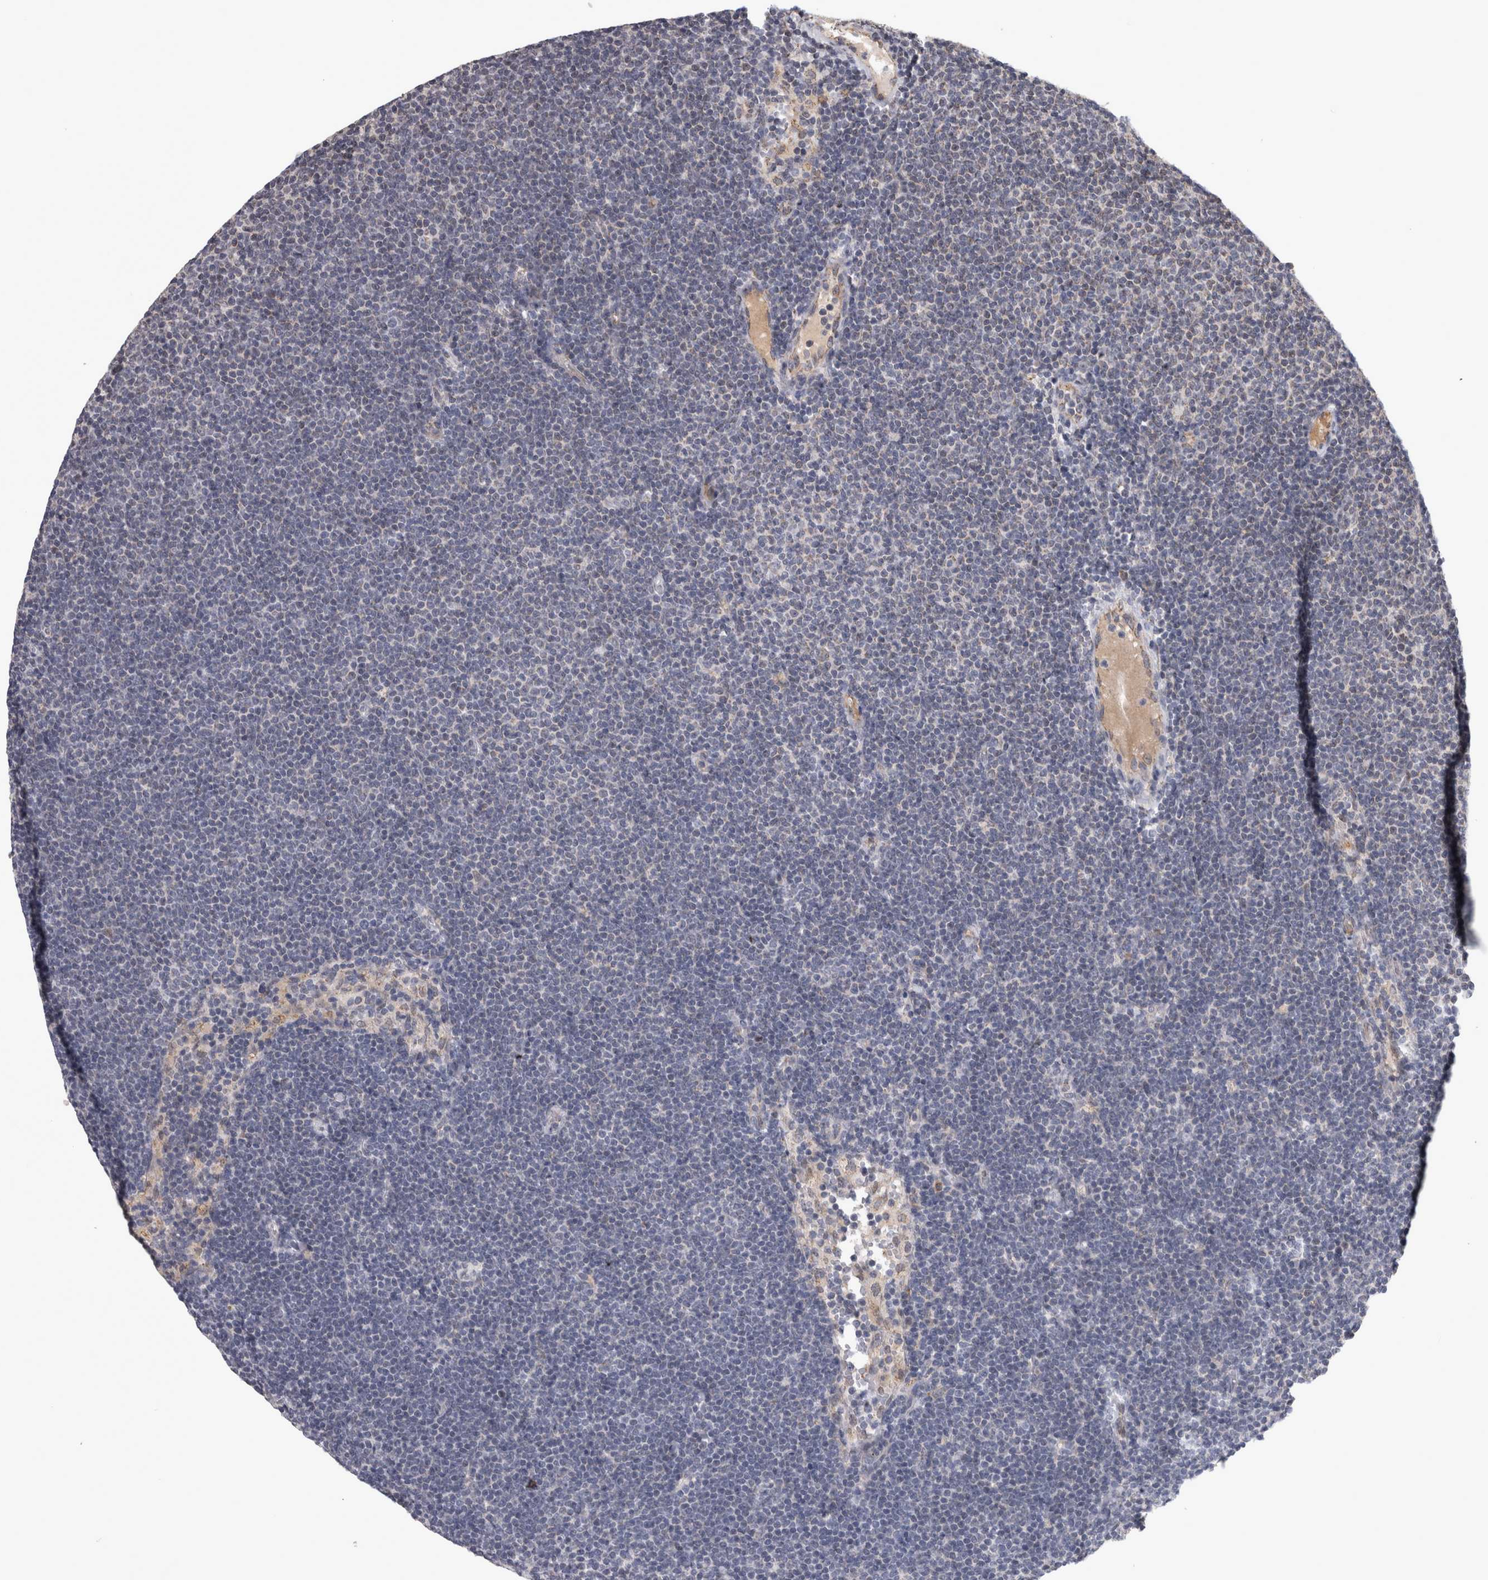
{"staining": {"intensity": "negative", "quantity": "none", "location": "none"}, "tissue": "lymphoma", "cell_type": "Tumor cells", "image_type": "cancer", "snomed": [{"axis": "morphology", "description": "Malignant lymphoma, non-Hodgkin's type, Low grade"}, {"axis": "topography", "description": "Lymph node"}], "caption": "Protein analysis of low-grade malignant lymphoma, non-Hodgkin's type displays no significant staining in tumor cells.", "gene": "DBT", "patient": {"sex": "female", "age": 53}}